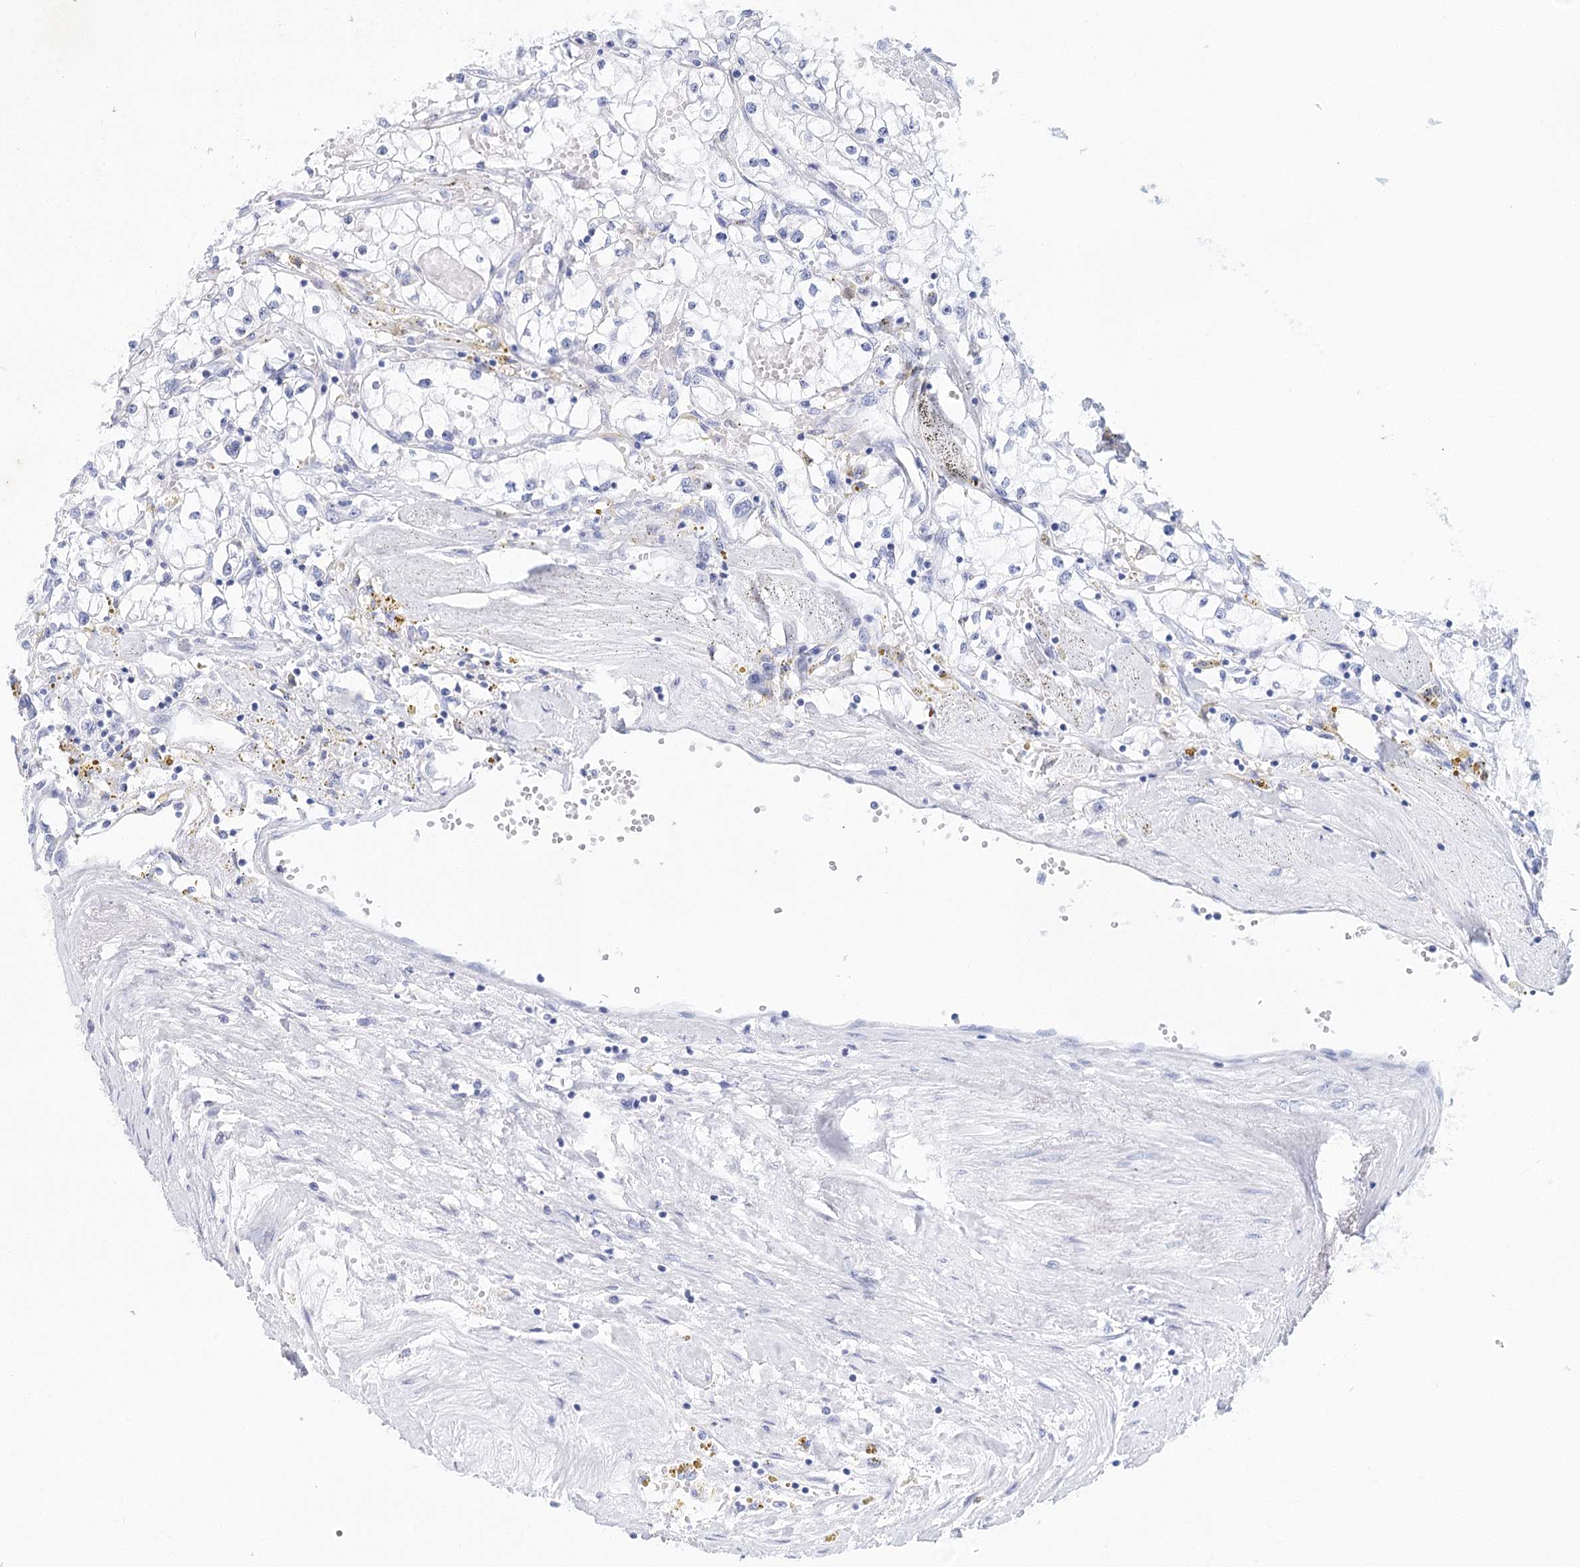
{"staining": {"intensity": "negative", "quantity": "none", "location": "none"}, "tissue": "renal cancer", "cell_type": "Tumor cells", "image_type": "cancer", "snomed": [{"axis": "morphology", "description": "Adenocarcinoma, NOS"}, {"axis": "topography", "description": "Kidney"}], "caption": "Immunohistochemistry of renal cancer (adenocarcinoma) reveals no positivity in tumor cells.", "gene": "TMEM218", "patient": {"sex": "male", "age": 56}}